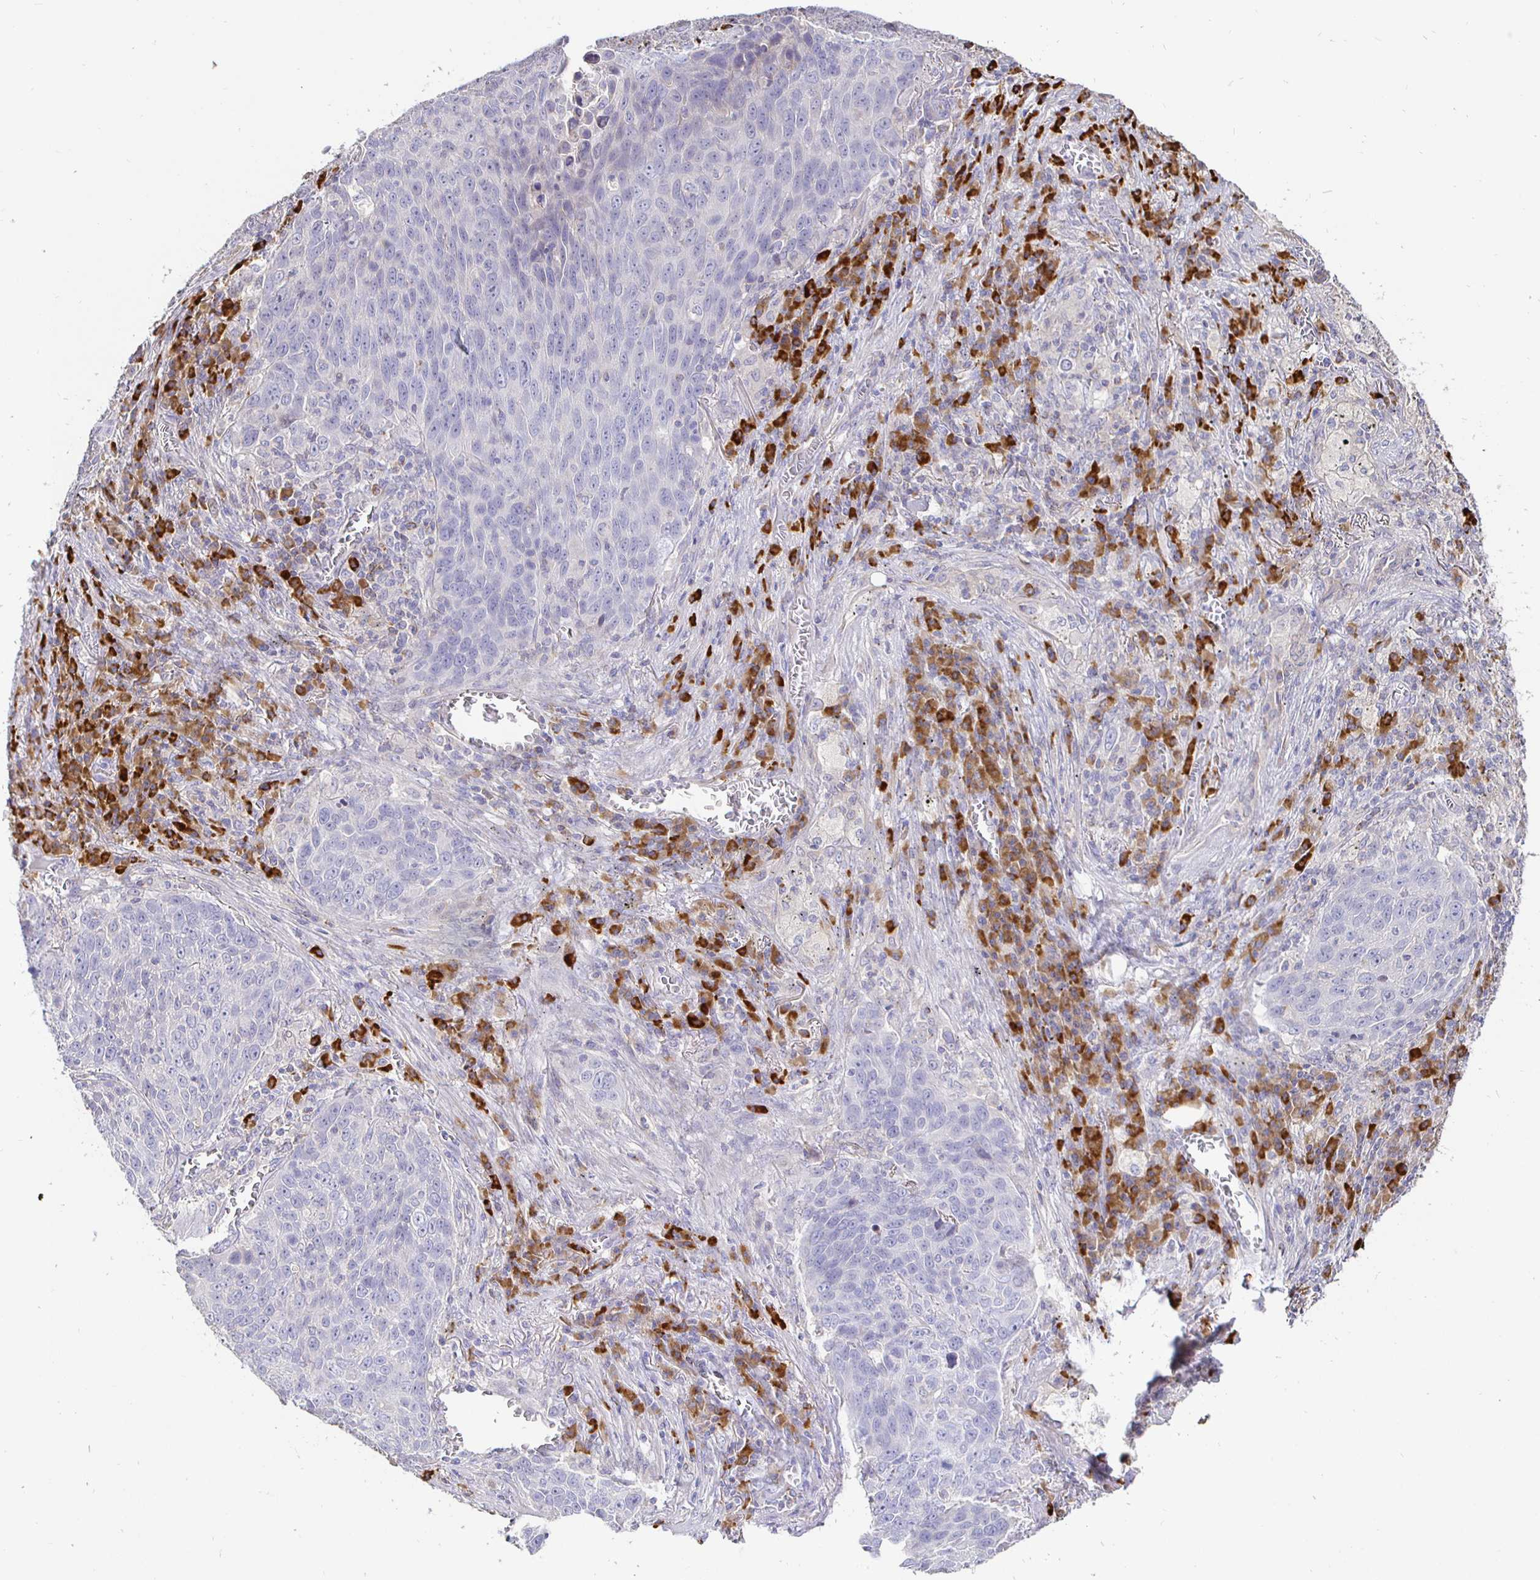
{"staining": {"intensity": "negative", "quantity": "none", "location": "none"}, "tissue": "lung cancer", "cell_type": "Tumor cells", "image_type": "cancer", "snomed": [{"axis": "morphology", "description": "Squamous cell carcinoma, NOS"}, {"axis": "topography", "description": "Lung"}], "caption": "Immunohistochemical staining of lung cancer exhibits no significant staining in tumor cells. (Brightfield microscopy of DAB immunohistochemistry at high magnification).", "gene": "CXCR3", "patient": {"sex": "male", "age": 78}}